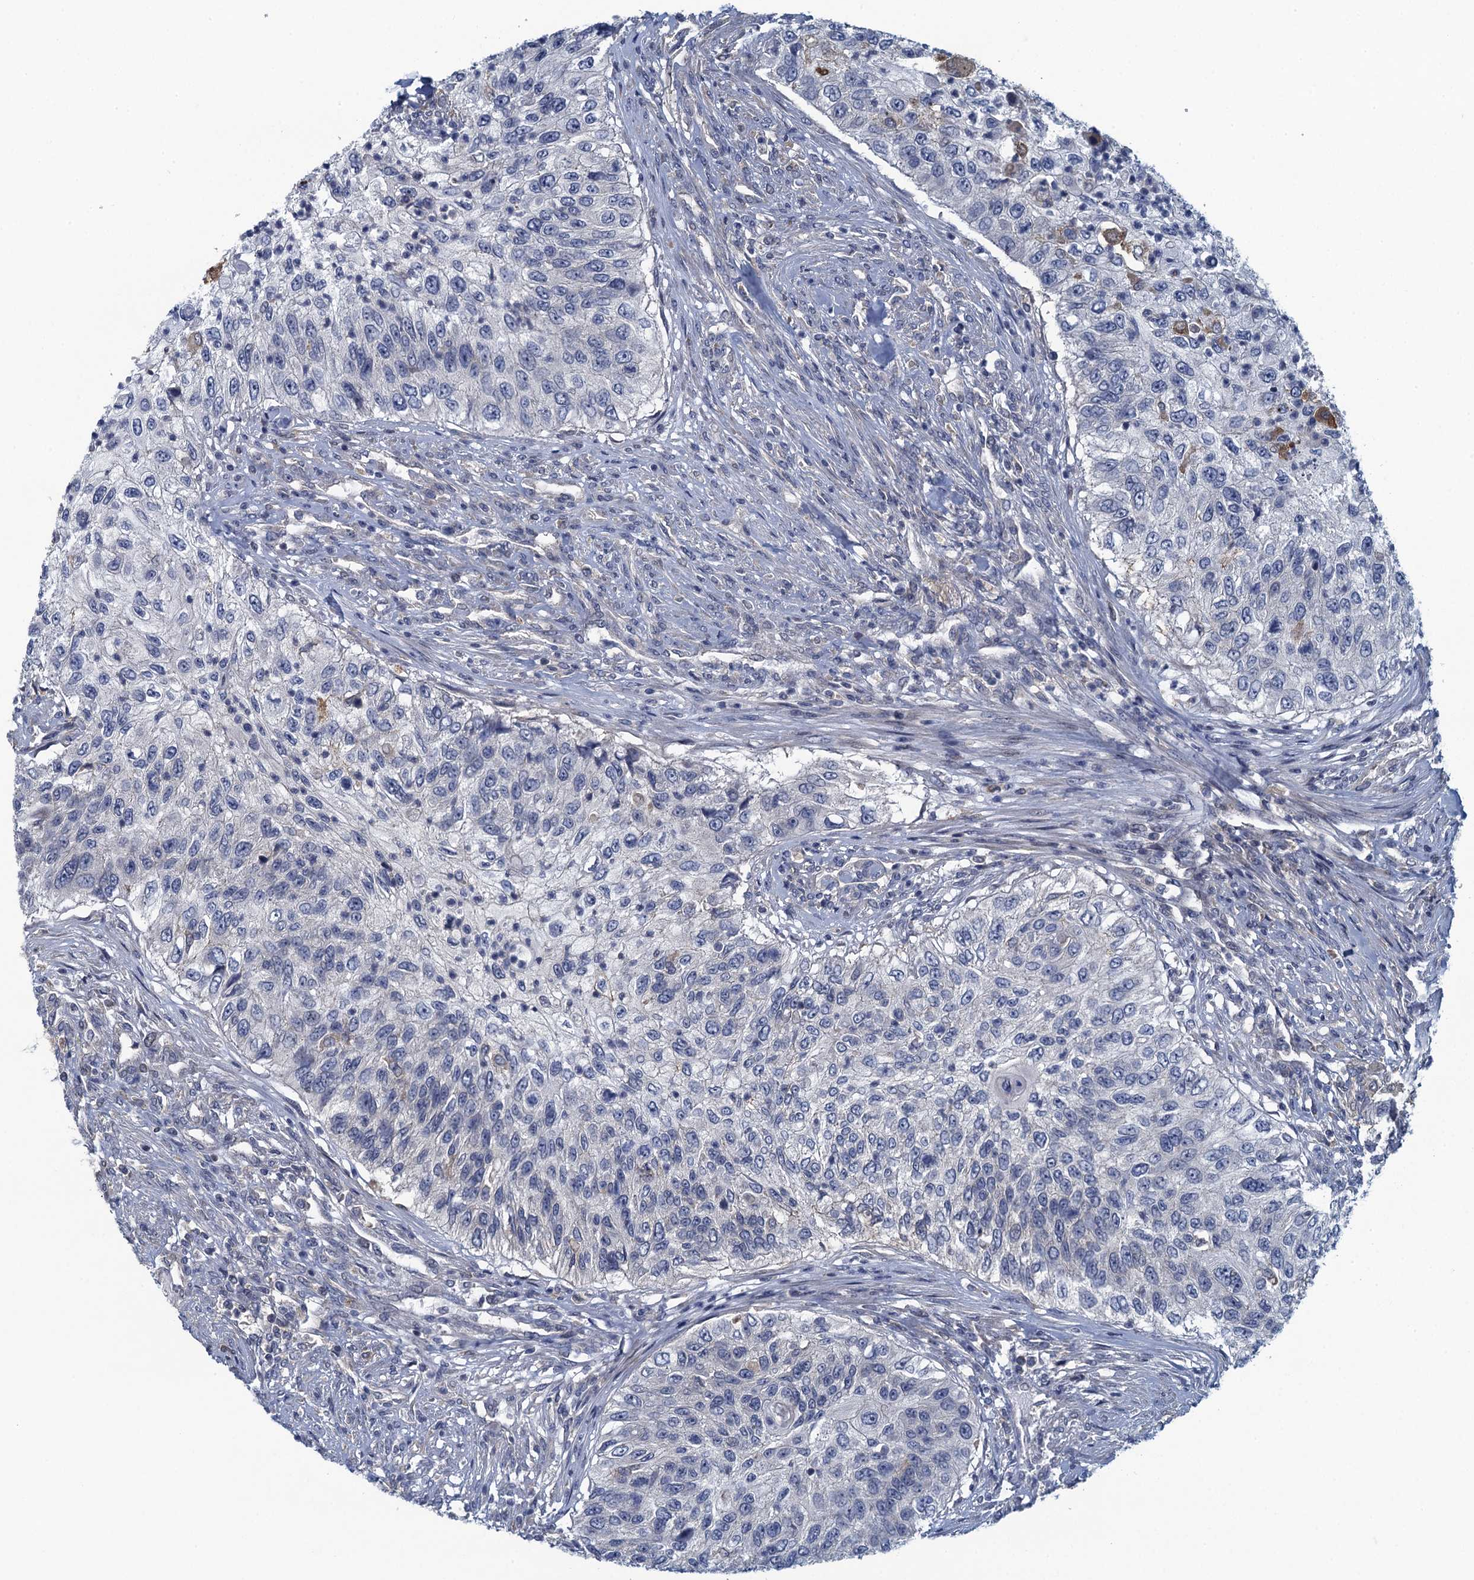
{"staining": {"intensity": "negative", "quantity": "none", "location": "none"}, "tissue": "urothelial cancer", "cell_type": "Tumor cells", "image_type": "cancer", "snomed": [{"axis": "morphology", "description": "Urothelial carcinoma, High grade"}, {"axis": "topography", "description": "Urinary bladder"}], "caption": "Urothelial carcinoma (high-grade) was stained to show a protein in brown. There is no significant staining in tumor cells.", "gene": "NCKAP1L", "patient": {"sex": "female", "age": 60}}